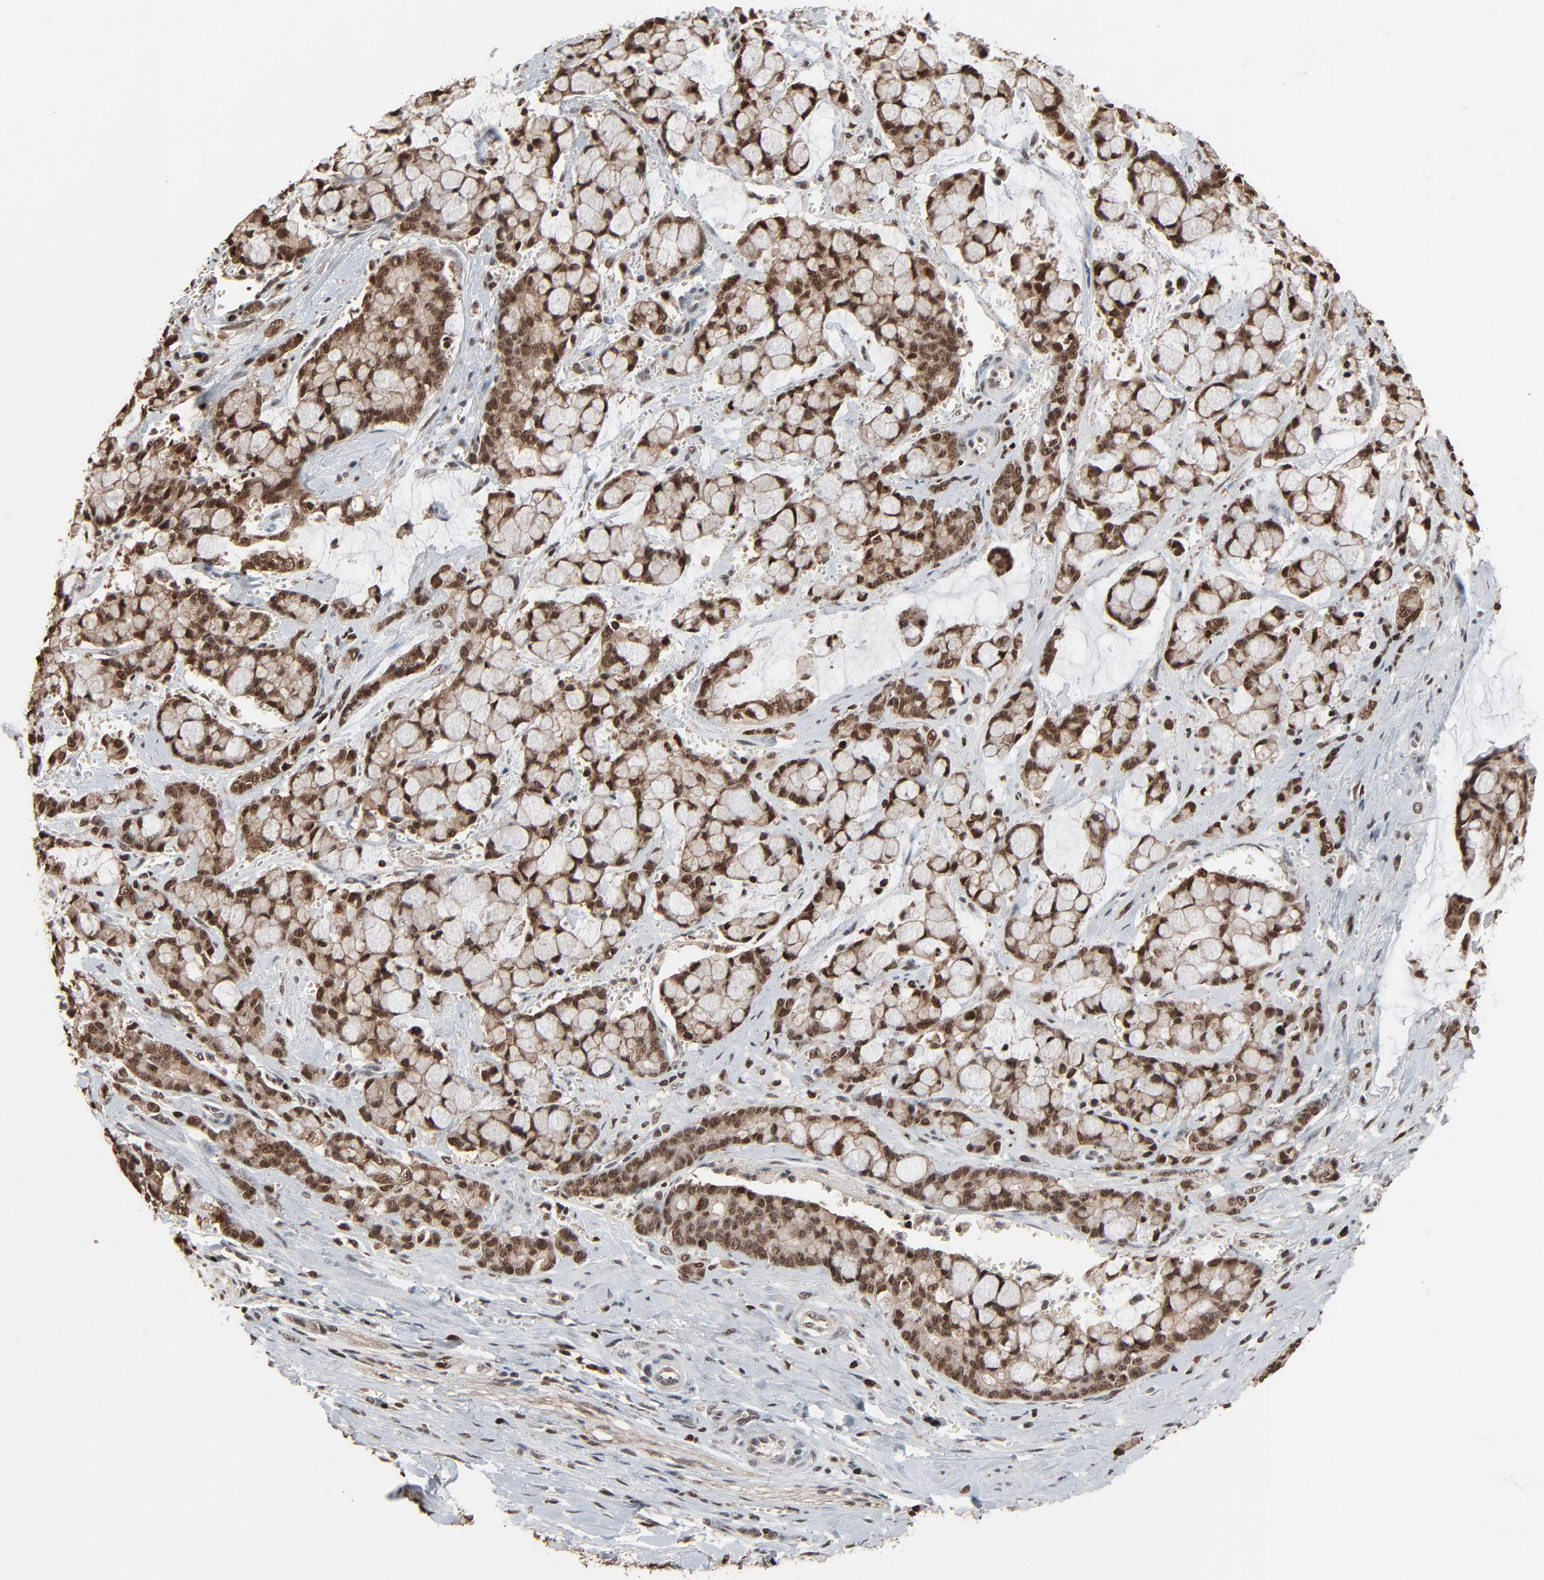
{"staining": {"intensity": "strong", "quantity": ">75%", "location": "cytoplasmic/membranous,nuclear"}, "tissue": "pancreatic cancer", "cell_type": "Tumor cells", "image_type": "cancer", "snomed": [{"axis": "morphology", "description": "Adenocarcinoma, NOS"}, {"axis": "topography", "description": "Pancreas"}], "caption": "Strong cytoplasmic/membranous and nuclear protein expression is appreciated in approximately >75% of tumor cells in adenocarcinoma (pancreatic).", "gene": "RPS6KA3", "patient": {"sex": "female", "age": 73}}